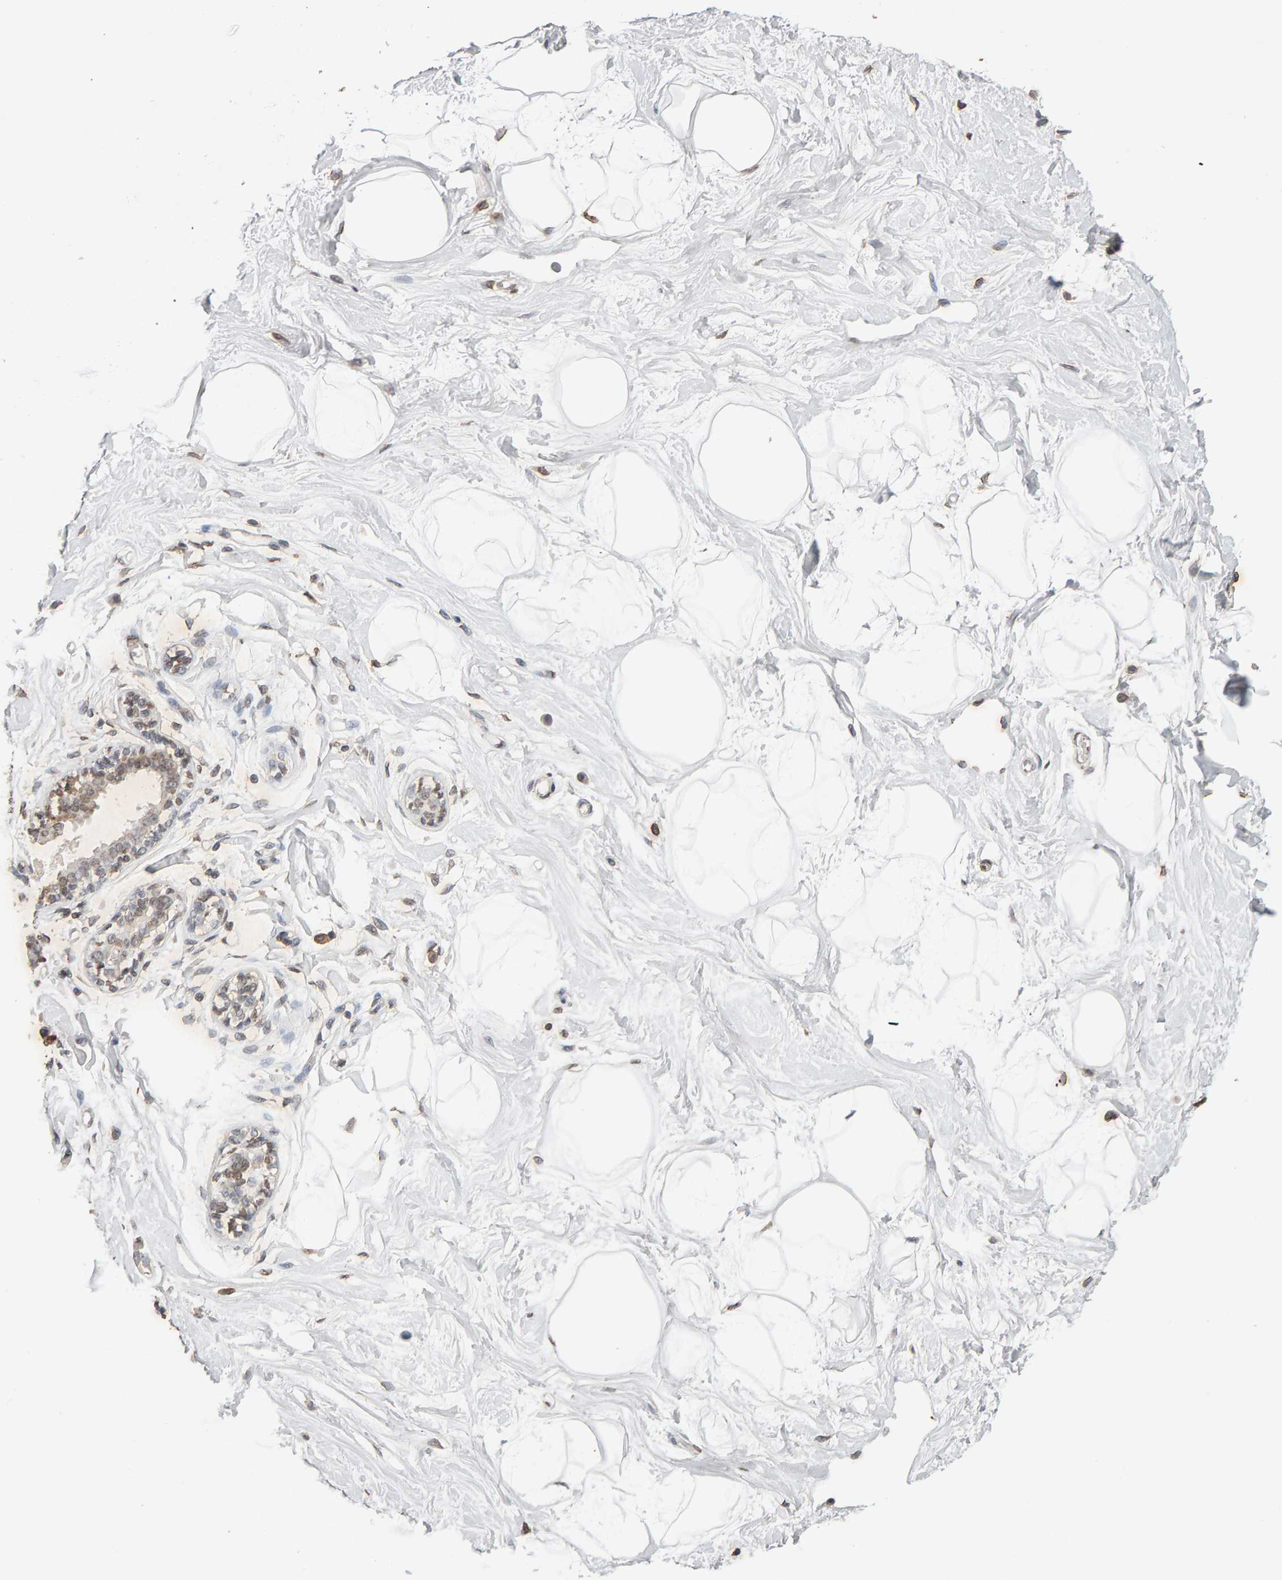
{"staining": {"intensity": "moderate", "quantity": ">75%", "location": "nuclear"}, "tissue": "breast", "cell_type": "Adipocytes", "image_type": "normal", "snomed": [{"axis": "morphology", "description": "Normal tissue, NOS"}, {"axis": "topography", "description": "Breast"}], "caption": "A brown stain labels moderate nuclear staining of a protein in adipocytes of benign human breast. The staining was performed using DAB (3,3'-diaminobenzidine) to visualize the protein expression in brown, while the nuclei were stained in blue with hematoxylin (Magnification: 20x).", "gene": "DNAJB5", "patient": {"sex": "female", "age": 45}}